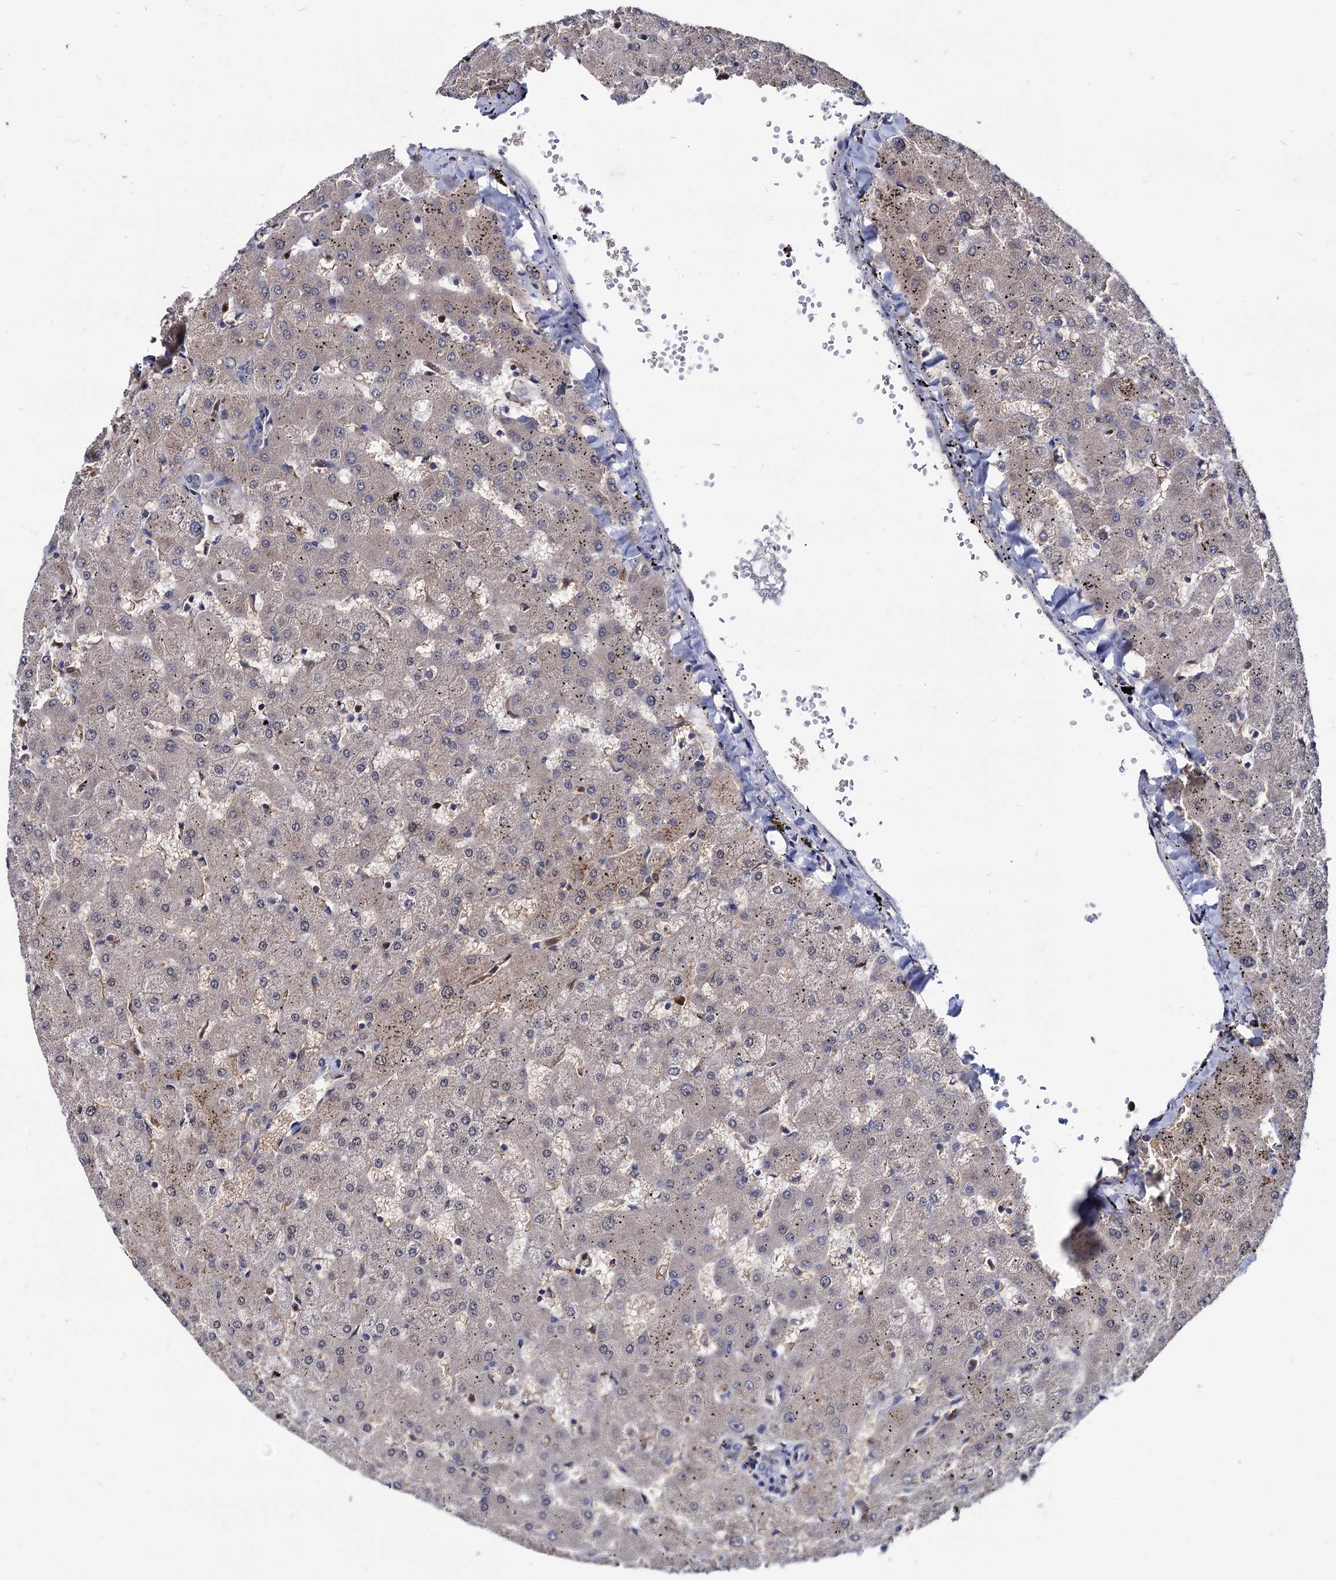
{"staining": {"intensity": "negative", "quantity": "none", "location": "none"}, "tissue": "liver", "cell_type": "Cholangiocytes", "image_type": "normal", "snomed": [{"axis": "morphology", "description": "Normal tissue, NOS"}, {"axis": "topography", "description": "Liver"}], "caption": "DAB (3,3'-diaminobenzidine) immunohistochemical staining of unremarkable human liver demonstrates no significant positivity in cholangiocytes.", "gene": "CPPED1", "patient": {"sex": "female", "age": 63}}